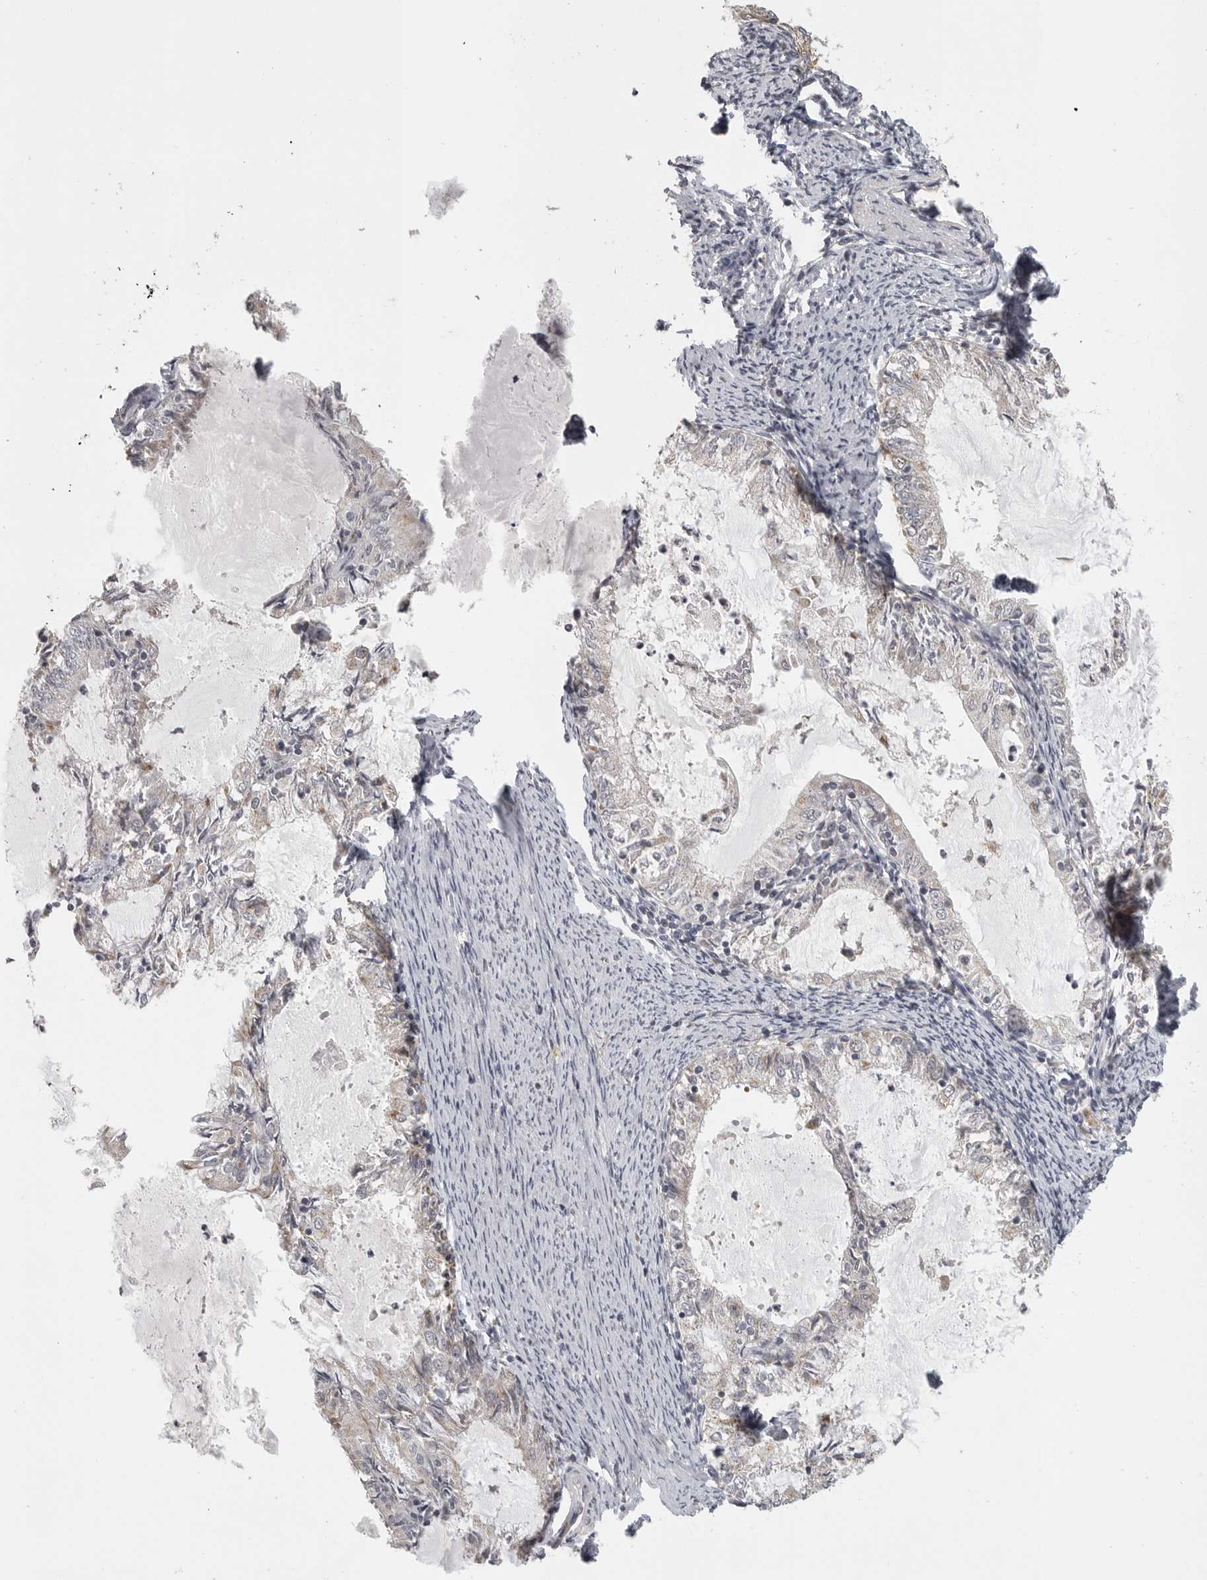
{"staining": {"intensity": "negative", "quantity": "none", "location": "none"}, "tissue": "endometrial cancer", "cell_type": "Tumor cells", "image_type": "cancer", "snomed": [{"axis": "morphology", "description": "Adenocarcinoma, NOS"}, {"axis": "topography", "description": "Endometrium"}], "caption": "Photomicrograph shows no significant protein staining in tumor cells of endometrial adenocarcinoma.", "gene": "POLE2", "patient": {"sex": "female", "age": 57}}